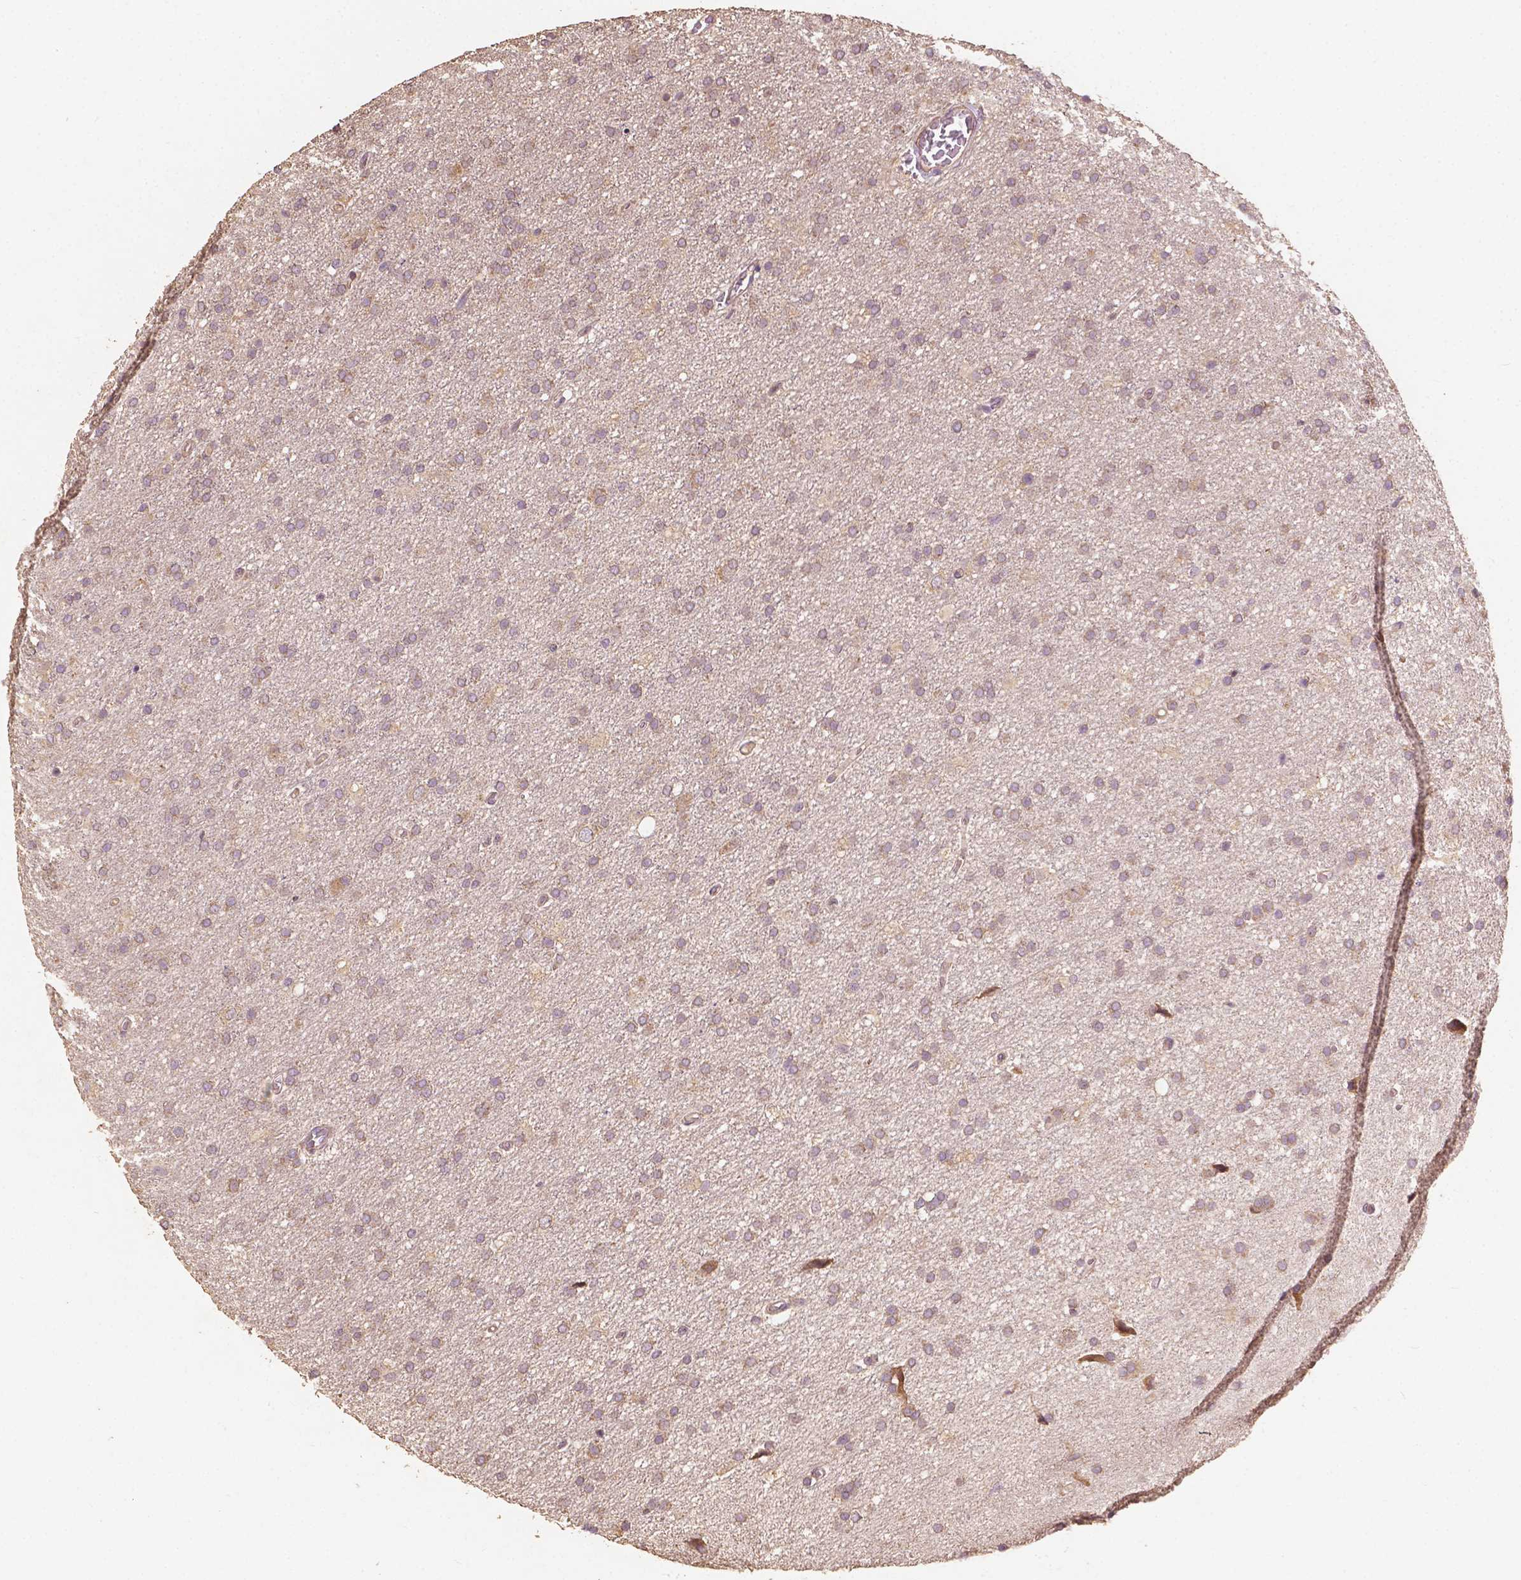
{"staining": {"intensity": "weak", "quantity": "<25%", "location": "cytoplasmic/membranous"}, "tissue": "glioma", "cell_type": "Tumor cells", "image_type": "cancer", "snomed": [{"axis": "morphology", "description": "Glioma, malignant, High grade"}, {"axis": "topography", "description": "Cerebral cortex"}], "caption": "An image of glioma stained for a protein reveals no brown staining in tumor cells.", "gene": "G3BP1", "patient": {"sex": "male", "age": 70}}